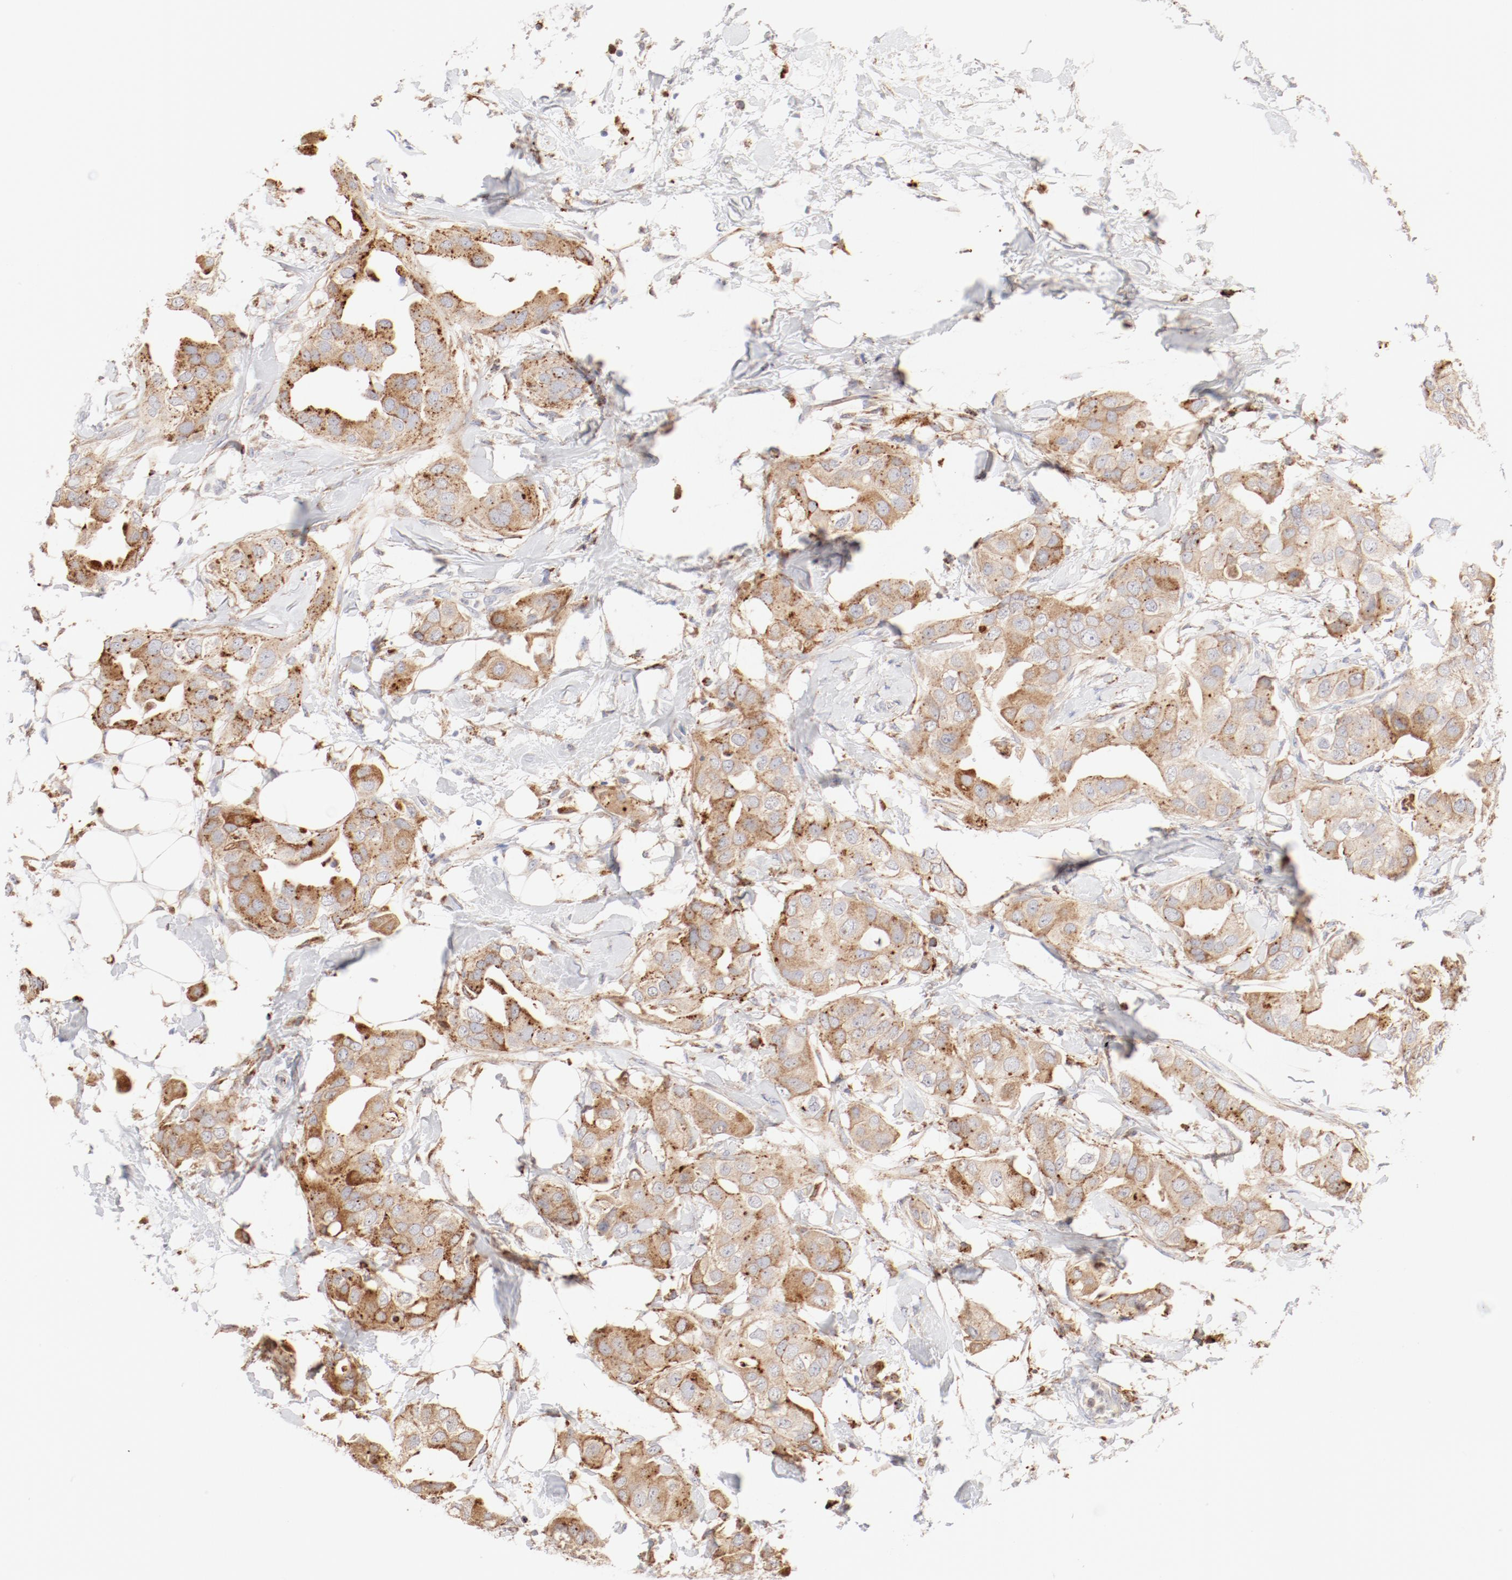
{"staining": {"intensity": "moderate", "quantity": "25%-75%", "location": "cytoplasmic/membranous"}, "tissue": "breast cancer", "cell_type": "Tumor cells", "image_type": "cancer", "snomed": [{"axis": "morphology", "description": "Duct carcinoma"}, {"axis": "topography", "description": "Breast"}], "caption": "This is a photomicrograph of IHC staining of intraductal carcinoma (breast), which shows moderate staining in the cytoplasmic/membranous of tumor cells.", "gene": "CTSH", "patient": {"sex": "female", "age": 40}}